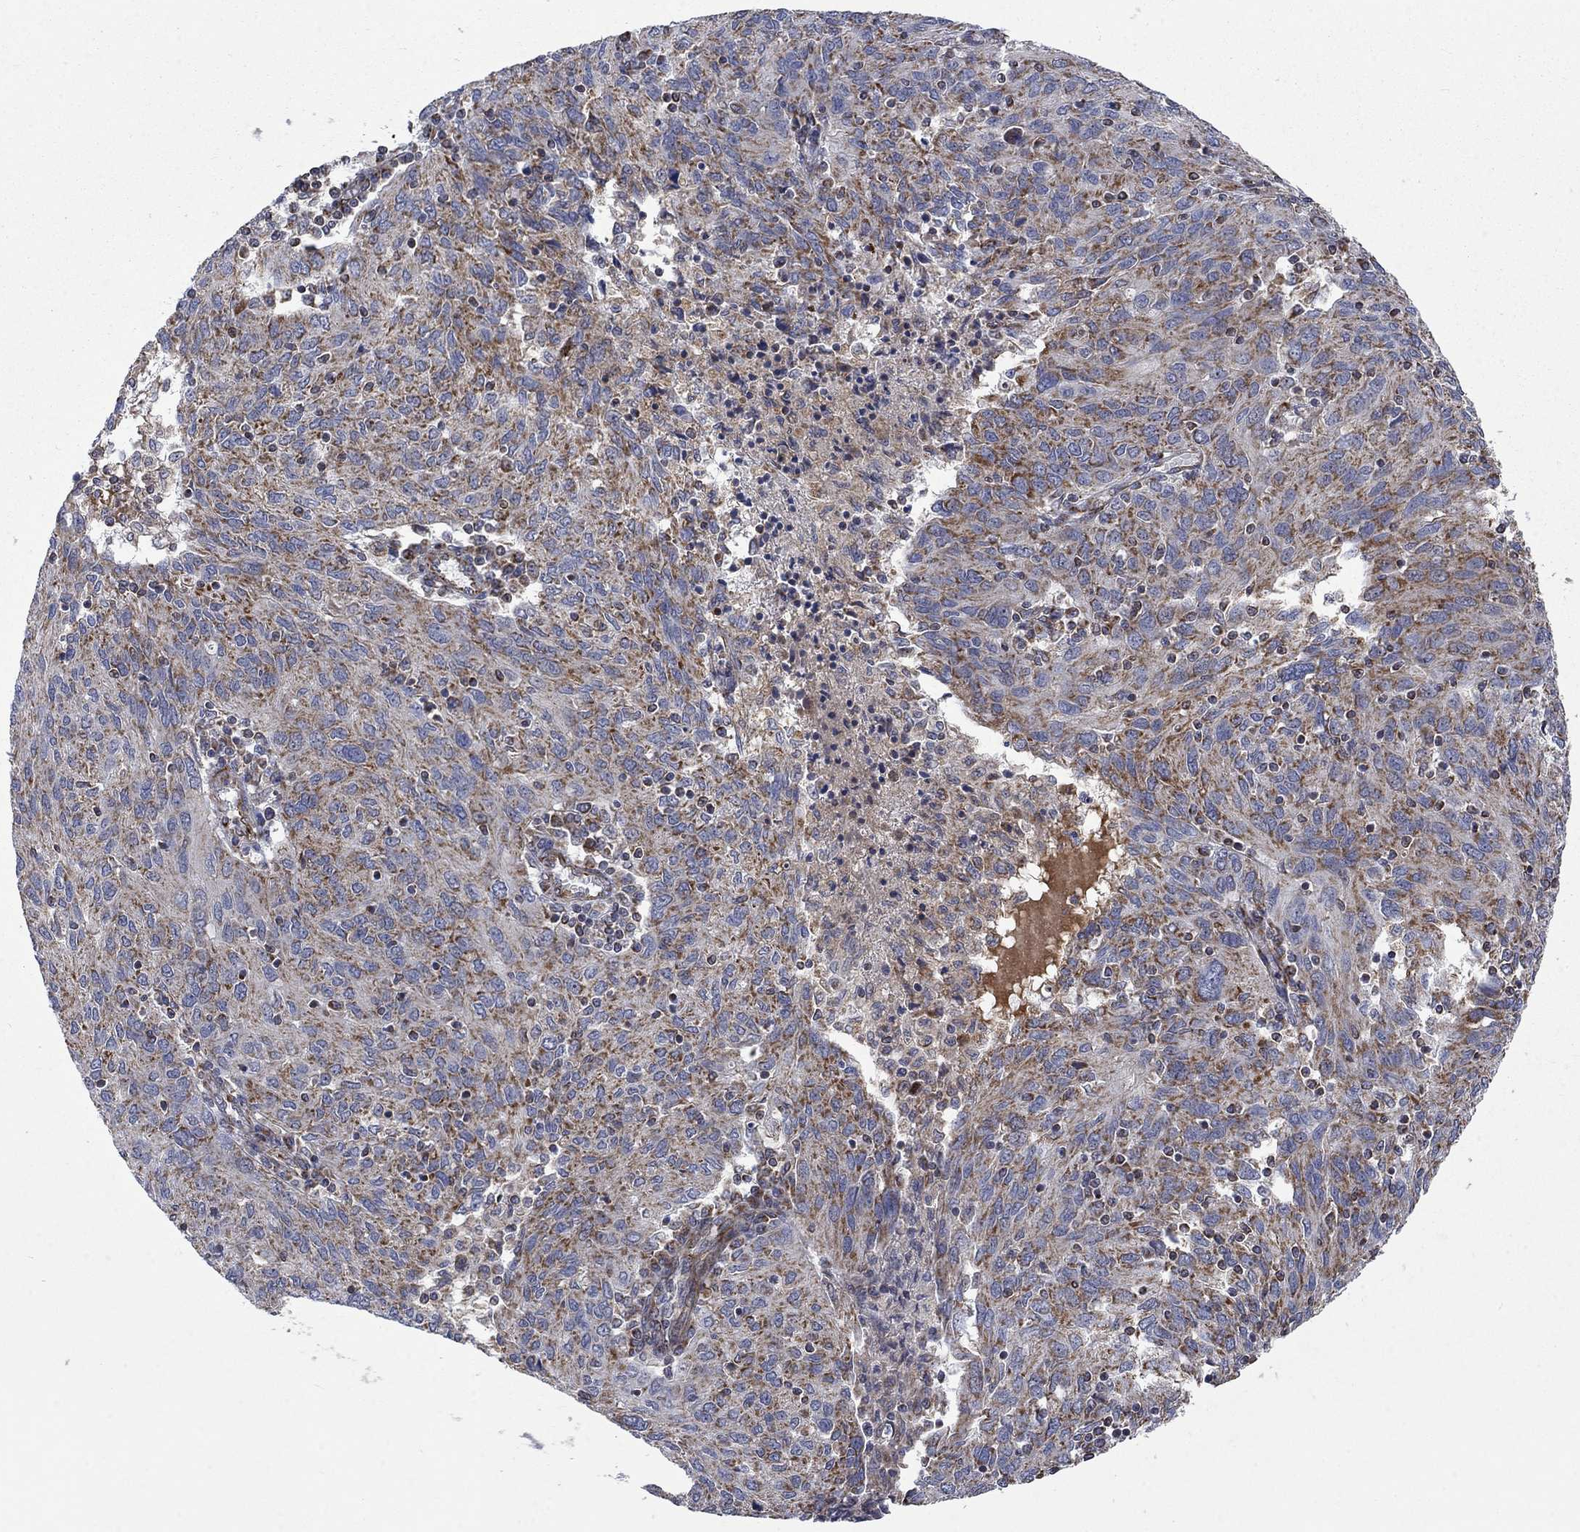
{"staining": {"intensity": "strong", "quantity": "25%-75%", "location": "cytoplasmic/membranous"}, "tissue": "ovarian cancer", "cell_type": "Tumor cells", "image_type": "cancer", "snomed": [{"axis": "morphology", "description": "Carcinoma, endometroid"}, {"axis": "topography", "description": "Ovary"}], "caption": "Human endometroid carcinoma (ovarian) stained for a protein (brown) reveals strong cytoplasmic/membranous positive staining in approximately 25%-75% of tumor cells.", "gene": "NDUFC1", "patient": {"sex": "female", "age": 50}}